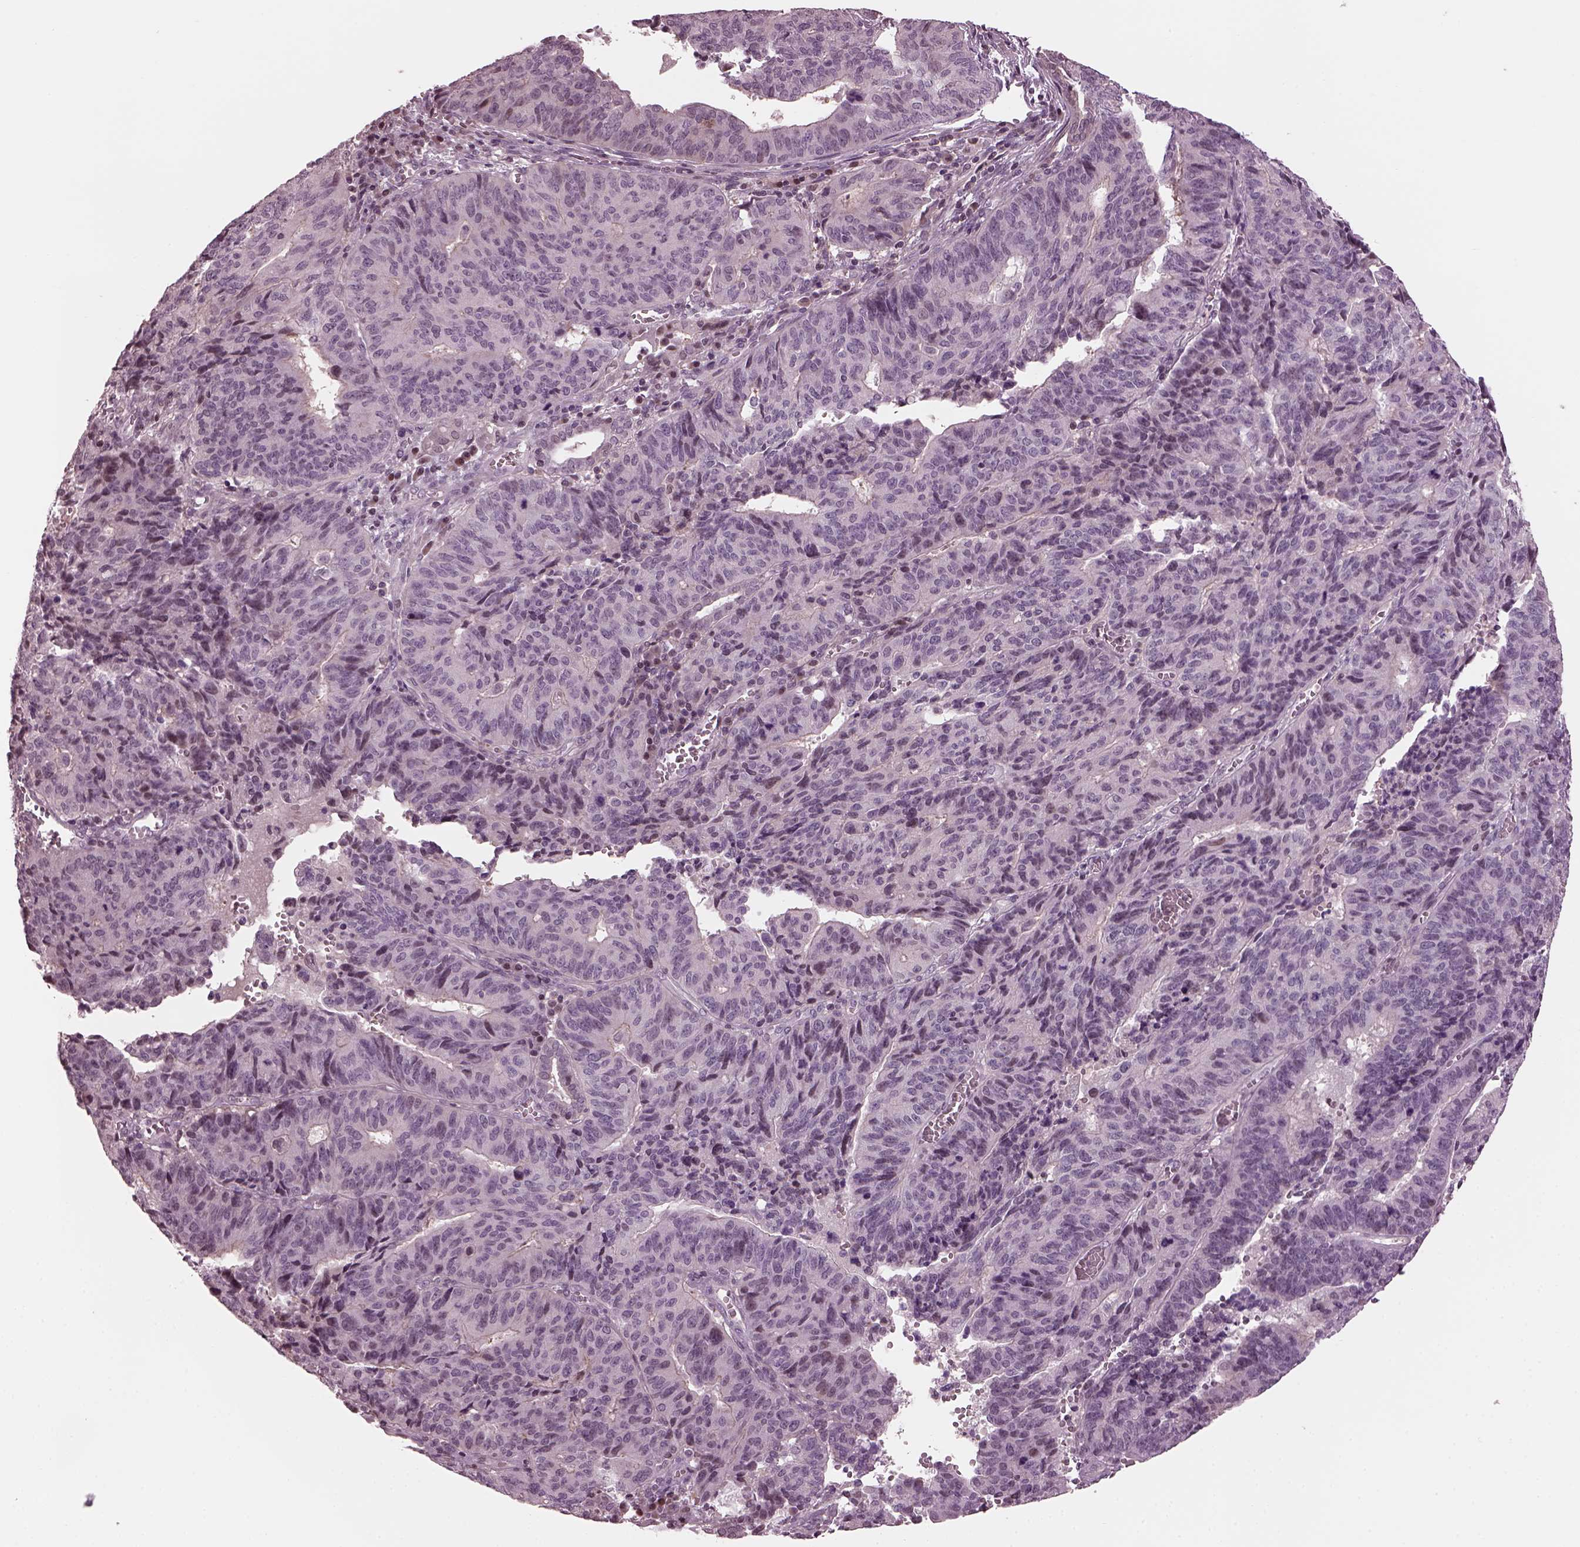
{"staining": {"intensity": "negative", "quantity": "none", "location": "none"}, "tissue": "endometrial cancer", "cell_type": "Tumor cells", "image_type": "cancer", "snomed": [{"axis": "morphology", "description": "Adenocarcinoma, NOS"}, {"axis": "topography", "description": "Endometrium"}], "caption": "Tumor cells are negative for brown protein staining in endometrial adenocarcinoma.", "gene": "BFSP1", "patient": {"sex": "female", "age": 65}}